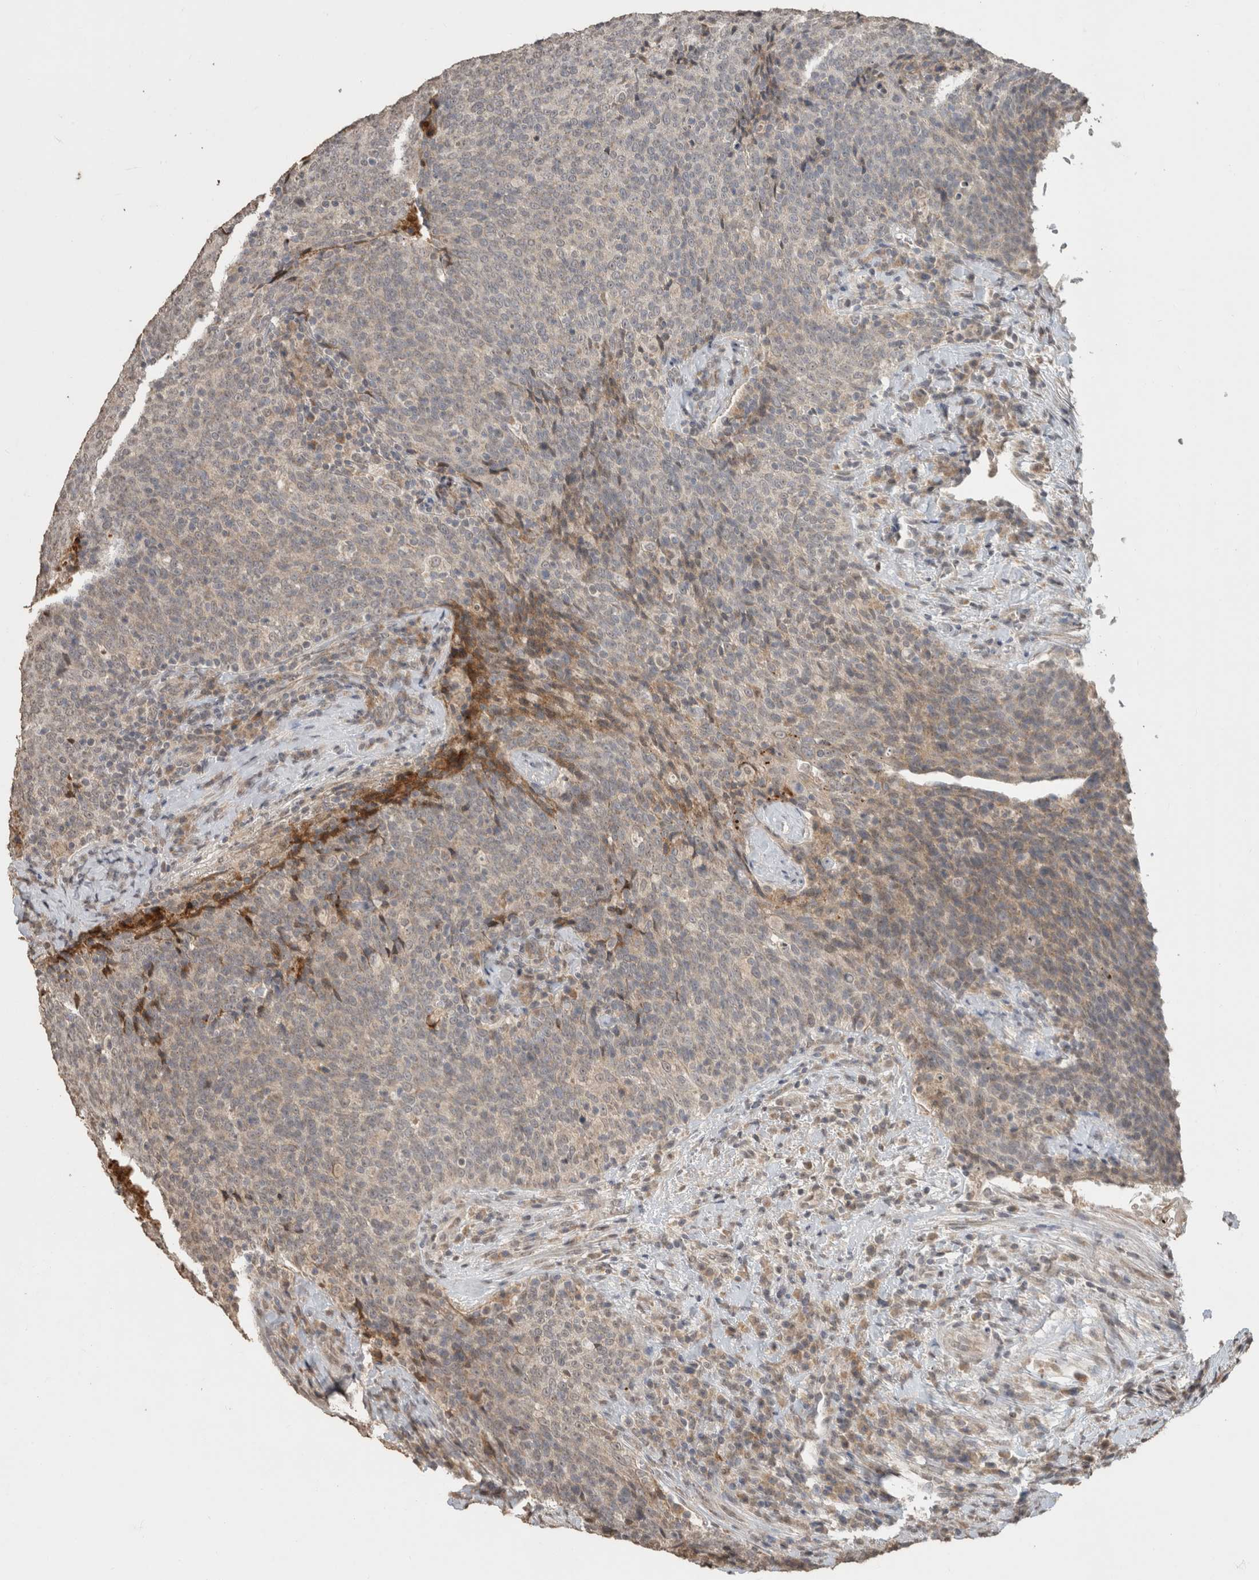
{"staining": {"intensity": "weak", "quantity": "25%-75%", "location": "cytoplasmic/membranous"}, "tissue": "head and neck cancer", "cell_type": "Tumor cells", "image_type": "cancer", "snomed": [{"axis": "morphology", "description": "Squamous cell carcinoma, NOS"}, {"axis": "morphology", "description": "Squamous cell carcinoma, metastatic, NOS"}, {"axis": "topography", "description": "Lymph node"}, {"axis": "topography", "description": "Head-Neck"}], "caption": "Squamous cell carcinoma (head and neck) tissue displays weak cytoplasmic/membranous staining in about 25%-75% of tumor cells, visualized by immunohistochemistry.", "gene": "FAM3A", "patient": {"sex": "male", "age": 62}}